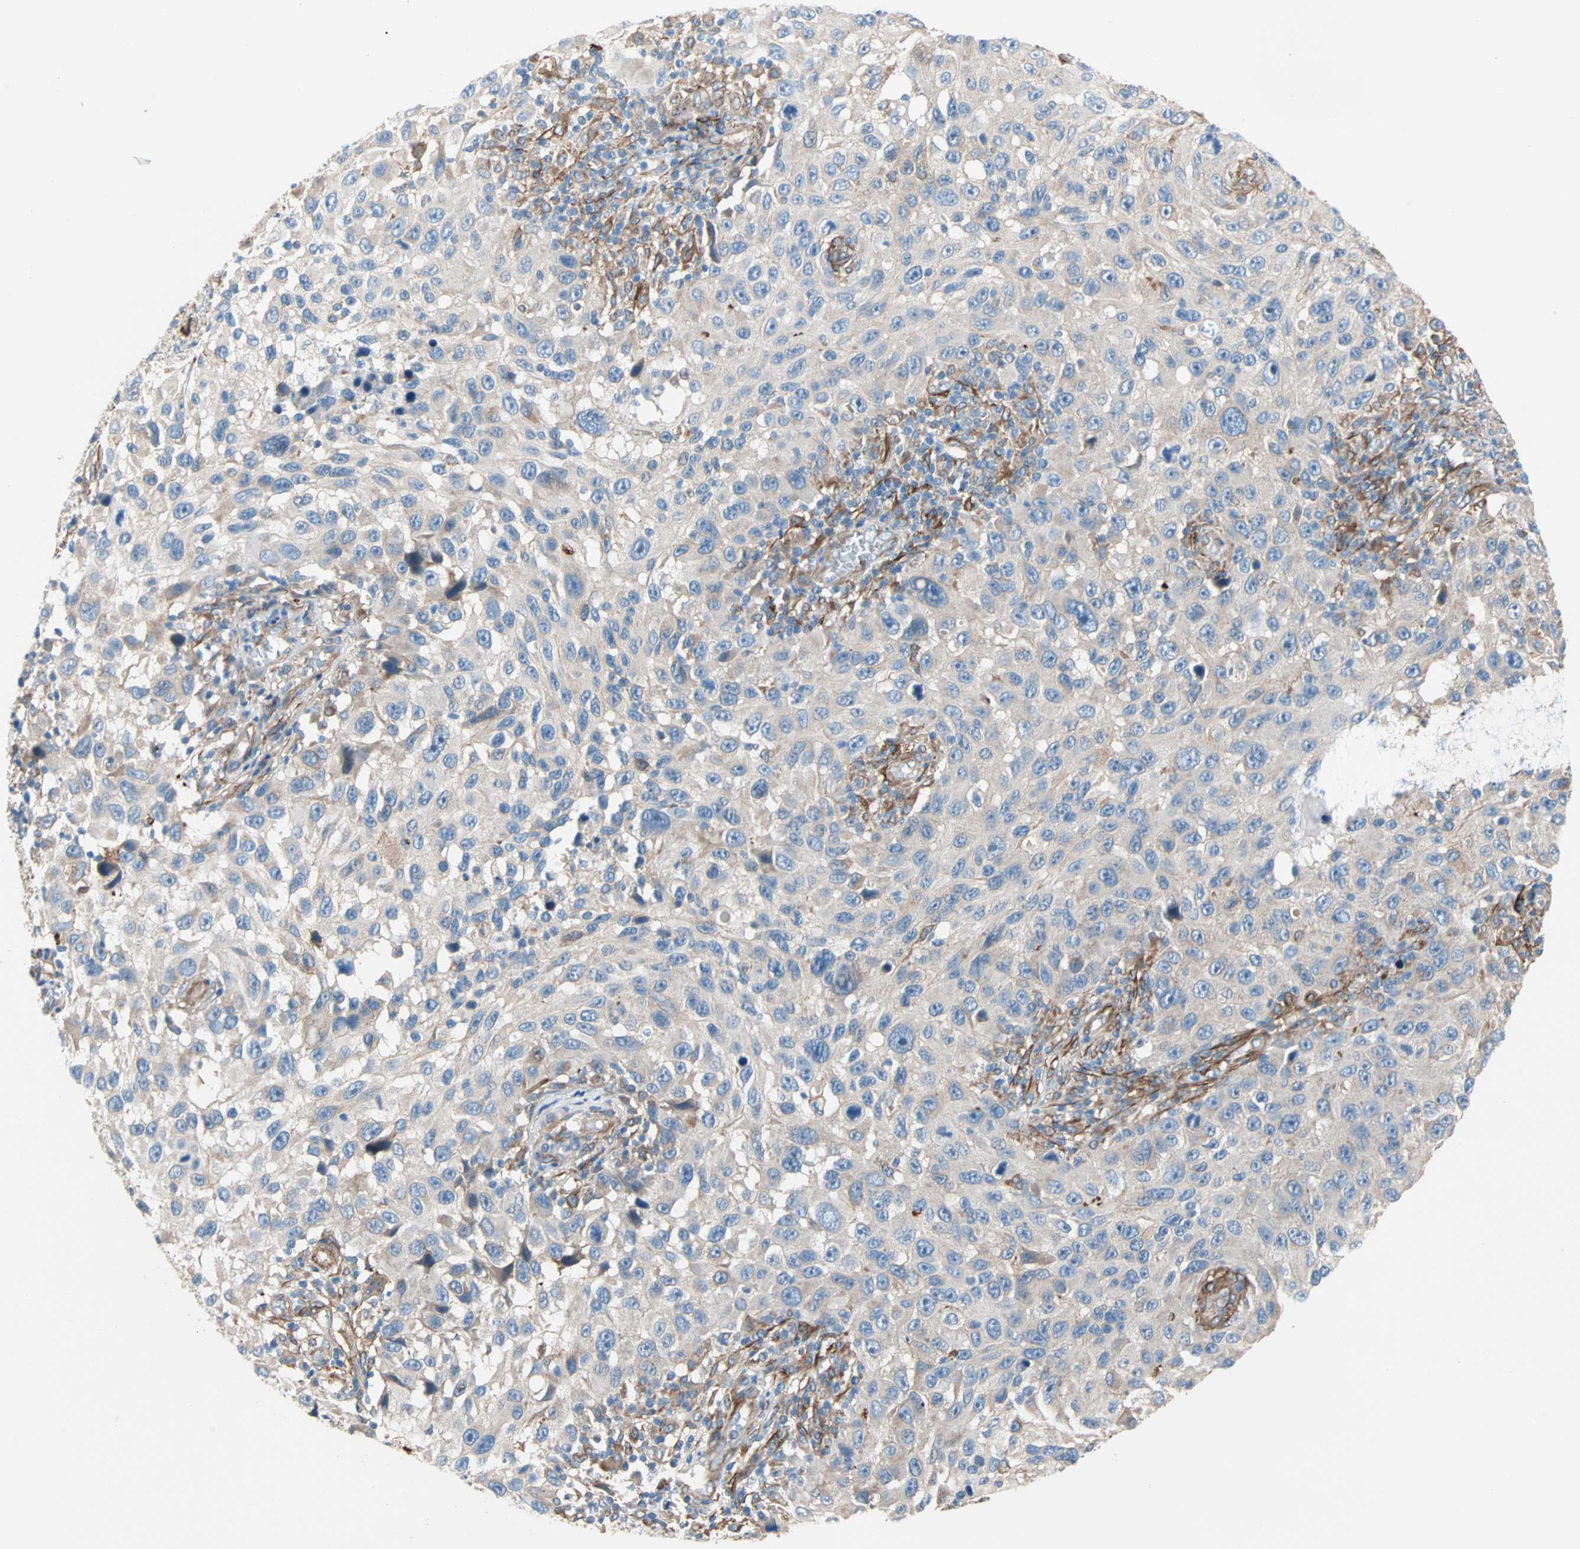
{"staining": {"intensity": "weak", "quantity": ">75%", "location": "cytoplasmic/membranous"}, "tissue": "melanoma", "cell_type": "Tumor cells", "image_type": "cancer", "snomed": [{"axis": "morphology", "description": "Malignant melanoma, NOS"}, {"axis": "topography", "description": "Skin"}], "caption": "IHC histopathology image of neoplastic tissue: malignant melanoma stained using immunohistochemistry (IHC) demonstrates low levels of weak protein expression localized specifically in the cytoplasmic/membranous of tumor cells, appearing as a cytoplasmic/membranous brown color.", "gene": "EPB41L2", "patient": {"sex": "male", "age": 53}}